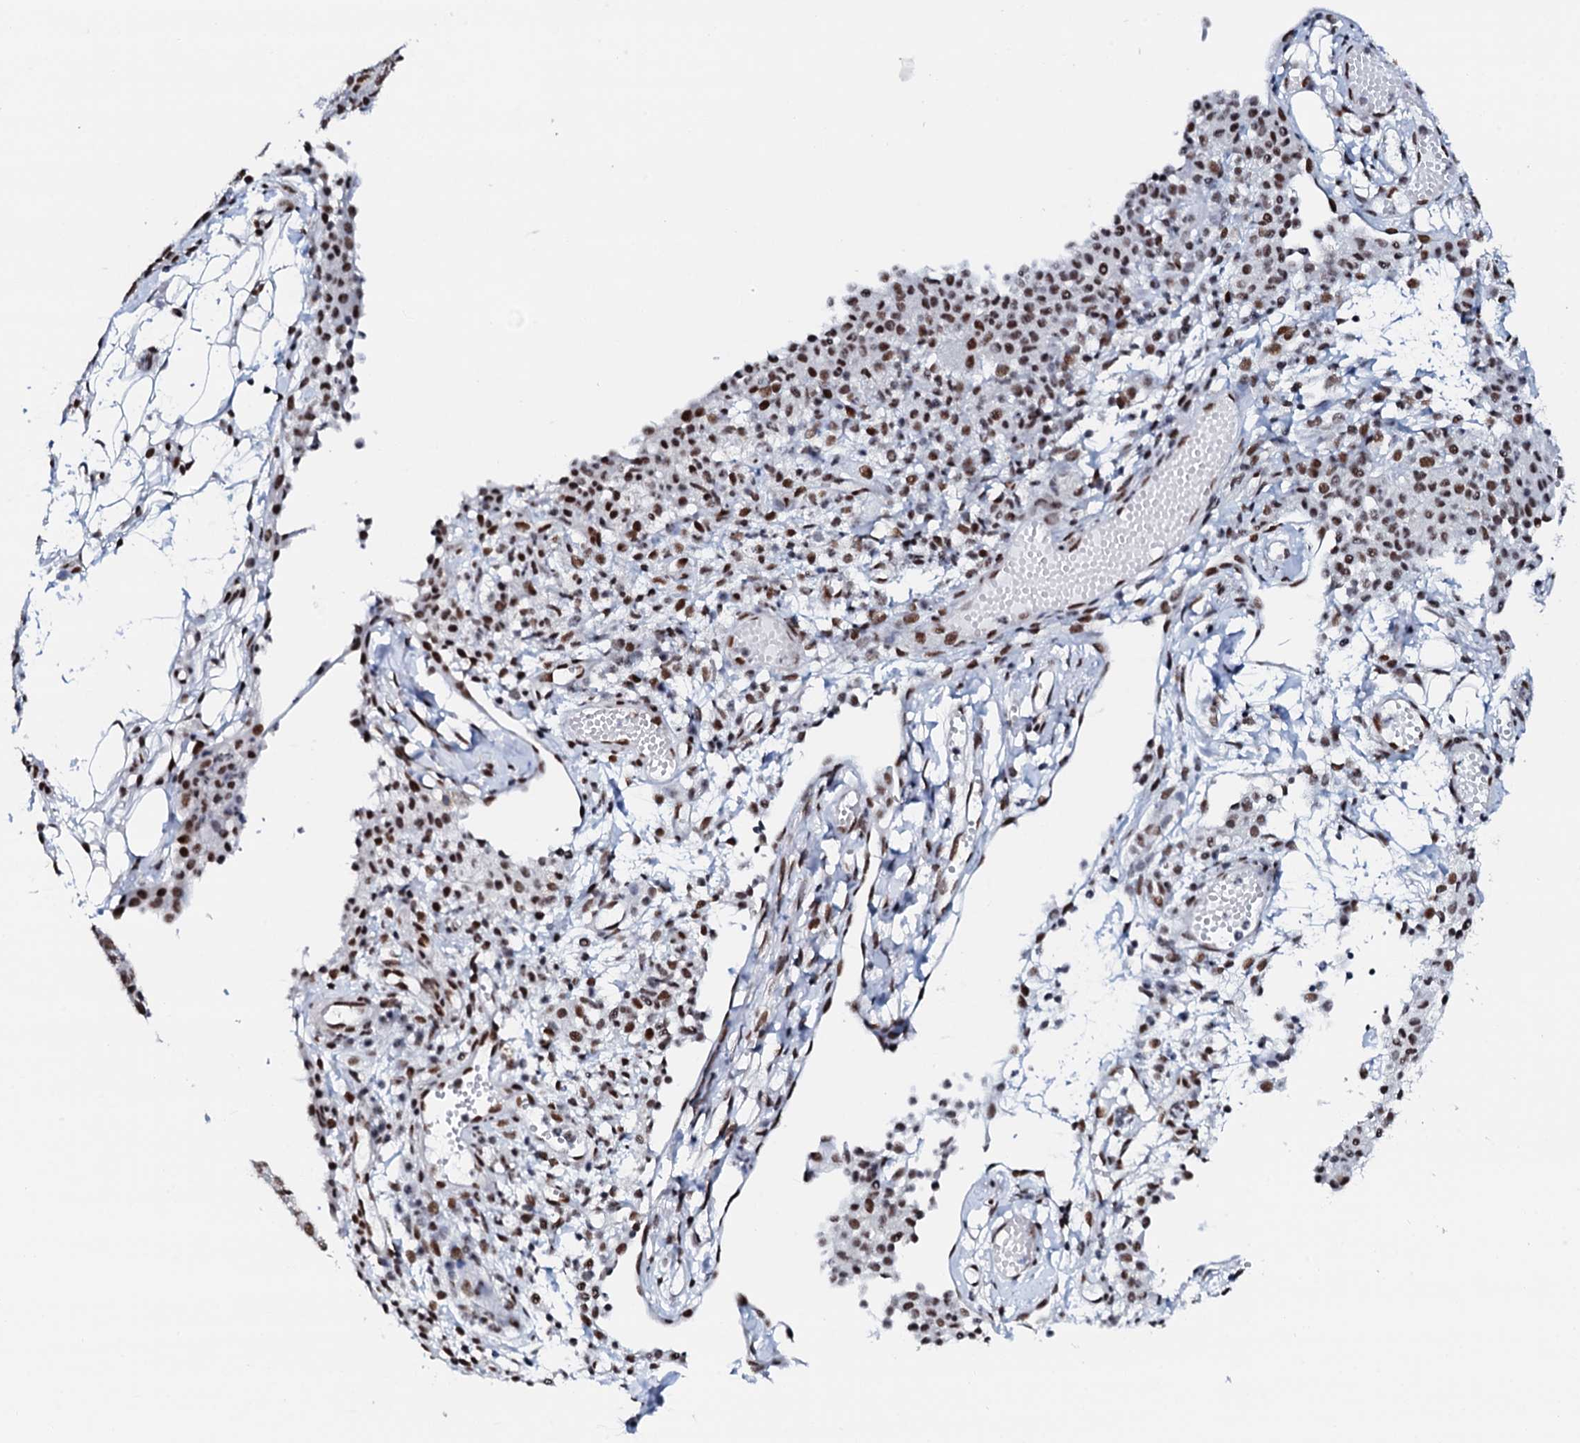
{"staining": {"intensity": "moderate", "quantity": ">75%", "location": "nuclear"}, "tissue": "ovarian cancer", "cell_type": "Tumor cells", "image_type": "cancer", "snomed": [{"axis": "morphology", "description": "Carcinoma, endometroid"}, {"axis": "topography", "description": "Ovary"}], "caption": "Ovarian cancer stained for a protein displays moderate nuclear positivity in tumor cells.", "gene": "NKAPD1", "patient": {"sex": "female", "age": 42}}